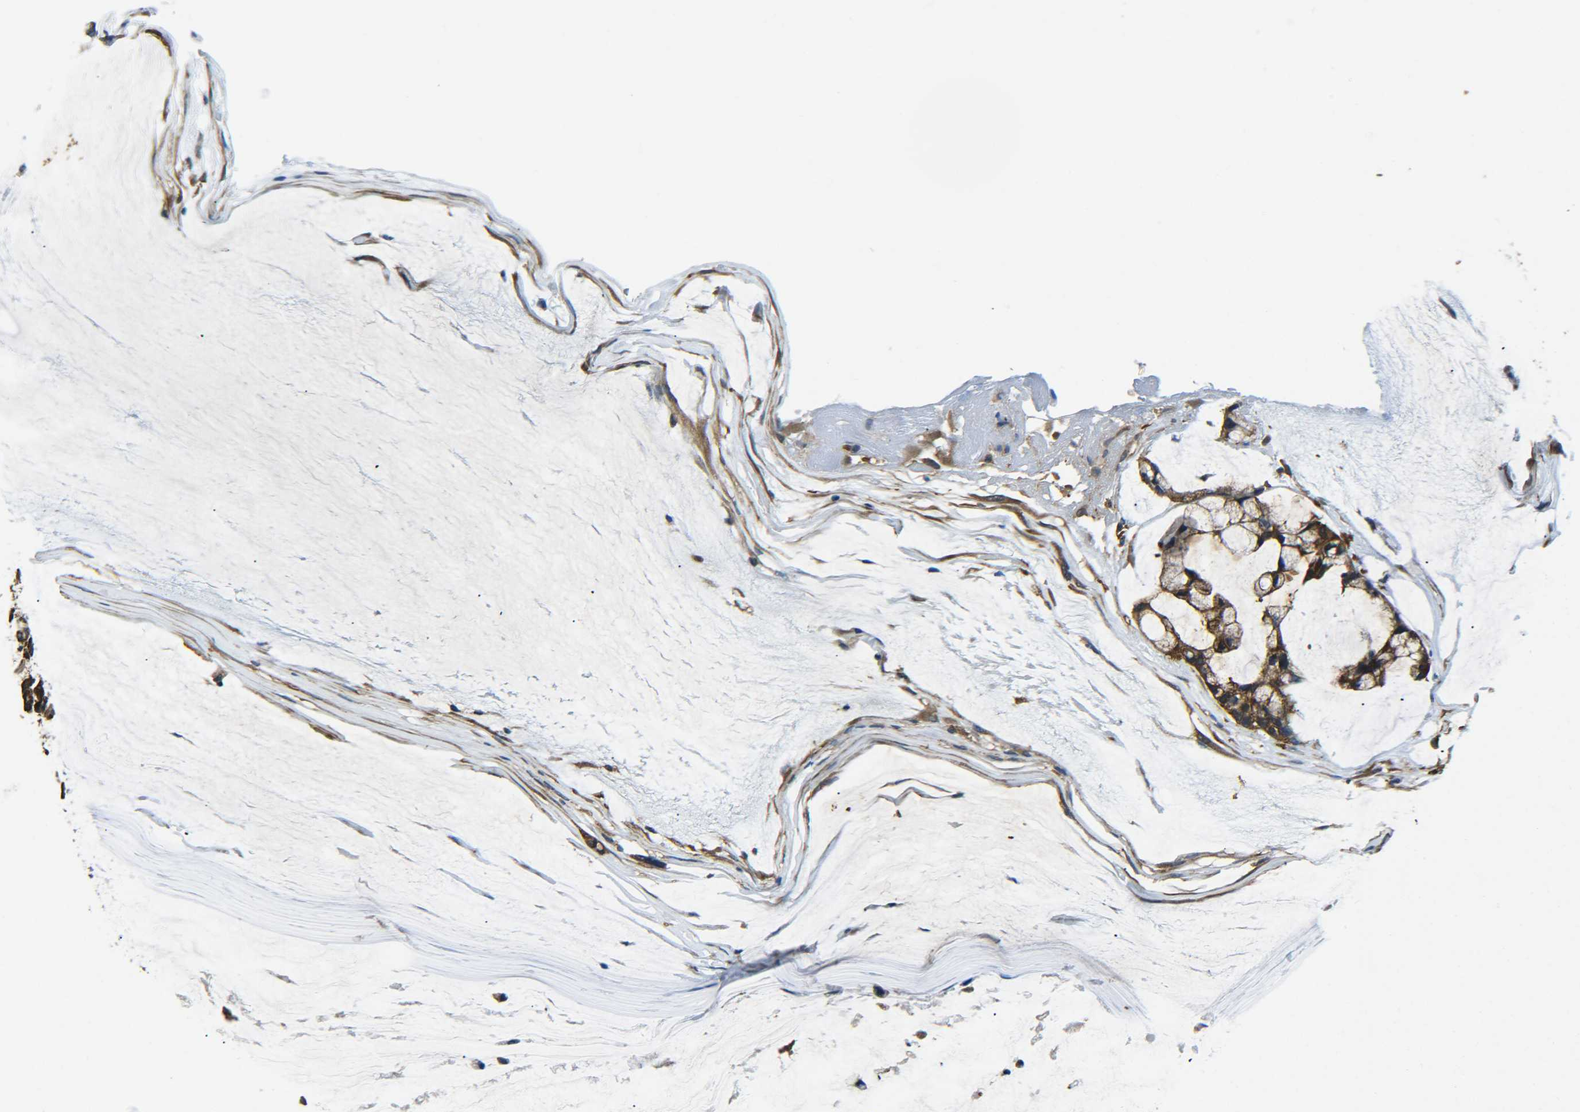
{"staining": {"intensity": "strong", "quantity": ">75%", "location": "cytoplasmic/membranous"}, "tissue": "ovarian cancer", "cell_type": "Tumor cells", "image_type": "cancer", "snomed": [{"axis": "morphology", "description": "Cystadenocarcinoma, mucinous, NOS"}, {"axis": "topography", "description": "Ovary"}], "caption": "Protein staining displays strong cytoplasmic/membranous expression in approximately >75% of tumor cells in mucinous cystadenocarcinoma (ovarian).", "gene": "PREB", "patient": {"sex": "female", "age": 39}}